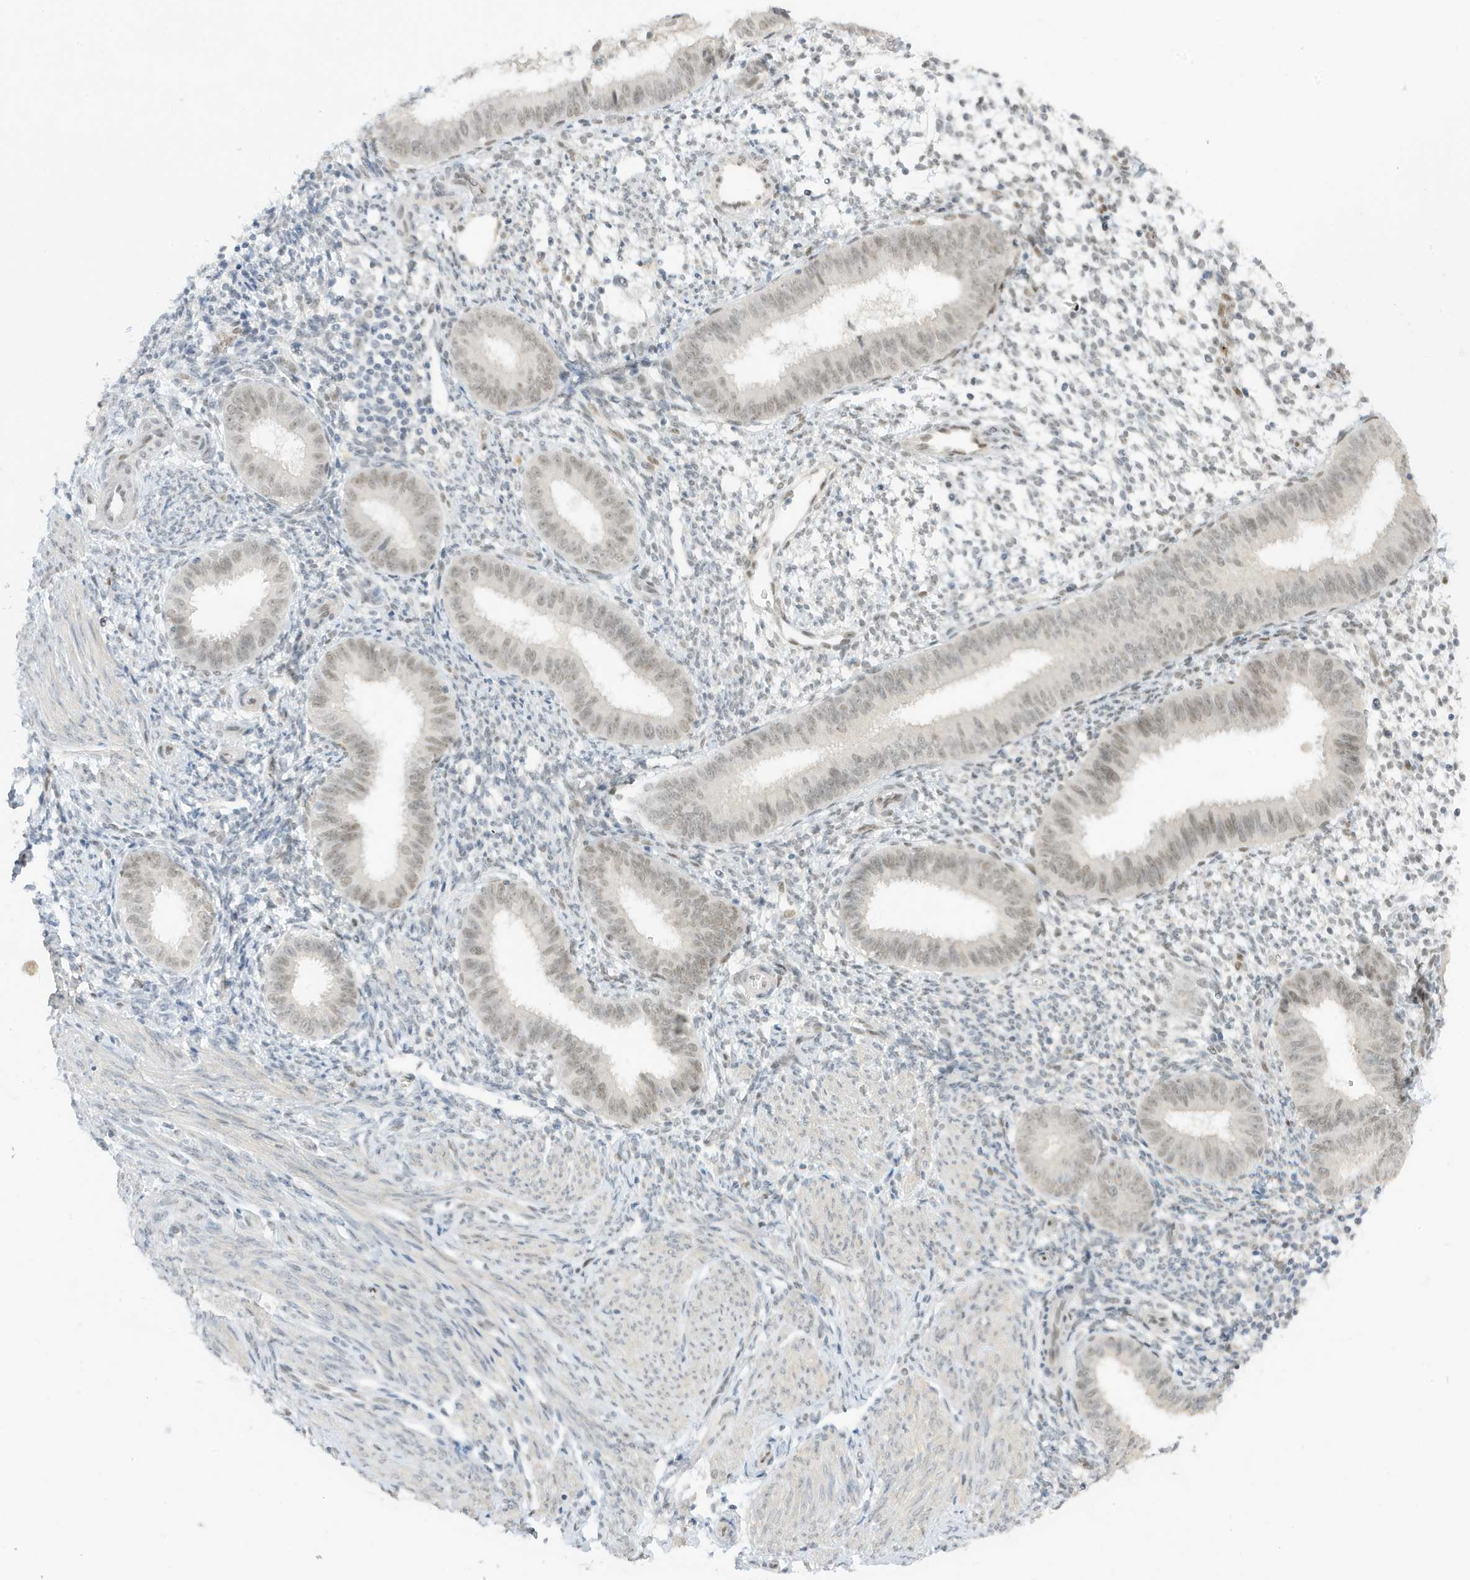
{"staining": {"intensity": "negative", "quantity": "none", "location": "none"}, "tissue": "endometrium", "cell_type": "Cells in endometrial stroma", "image_type": "normal", "snomed": [{"axis": "morphology", "description": "Normal tissue, NOS"}, {"axis": "topography", "description": "Uterus"}, {"axis": "topography", "description": "Endometrium"}], "caption": "Cells in endometrial stroma show no significant expression in normal endometrium. Nuclei are stained in blue.", "gene": "MSL3", "patient": {"sex": "female", "age": 48}}